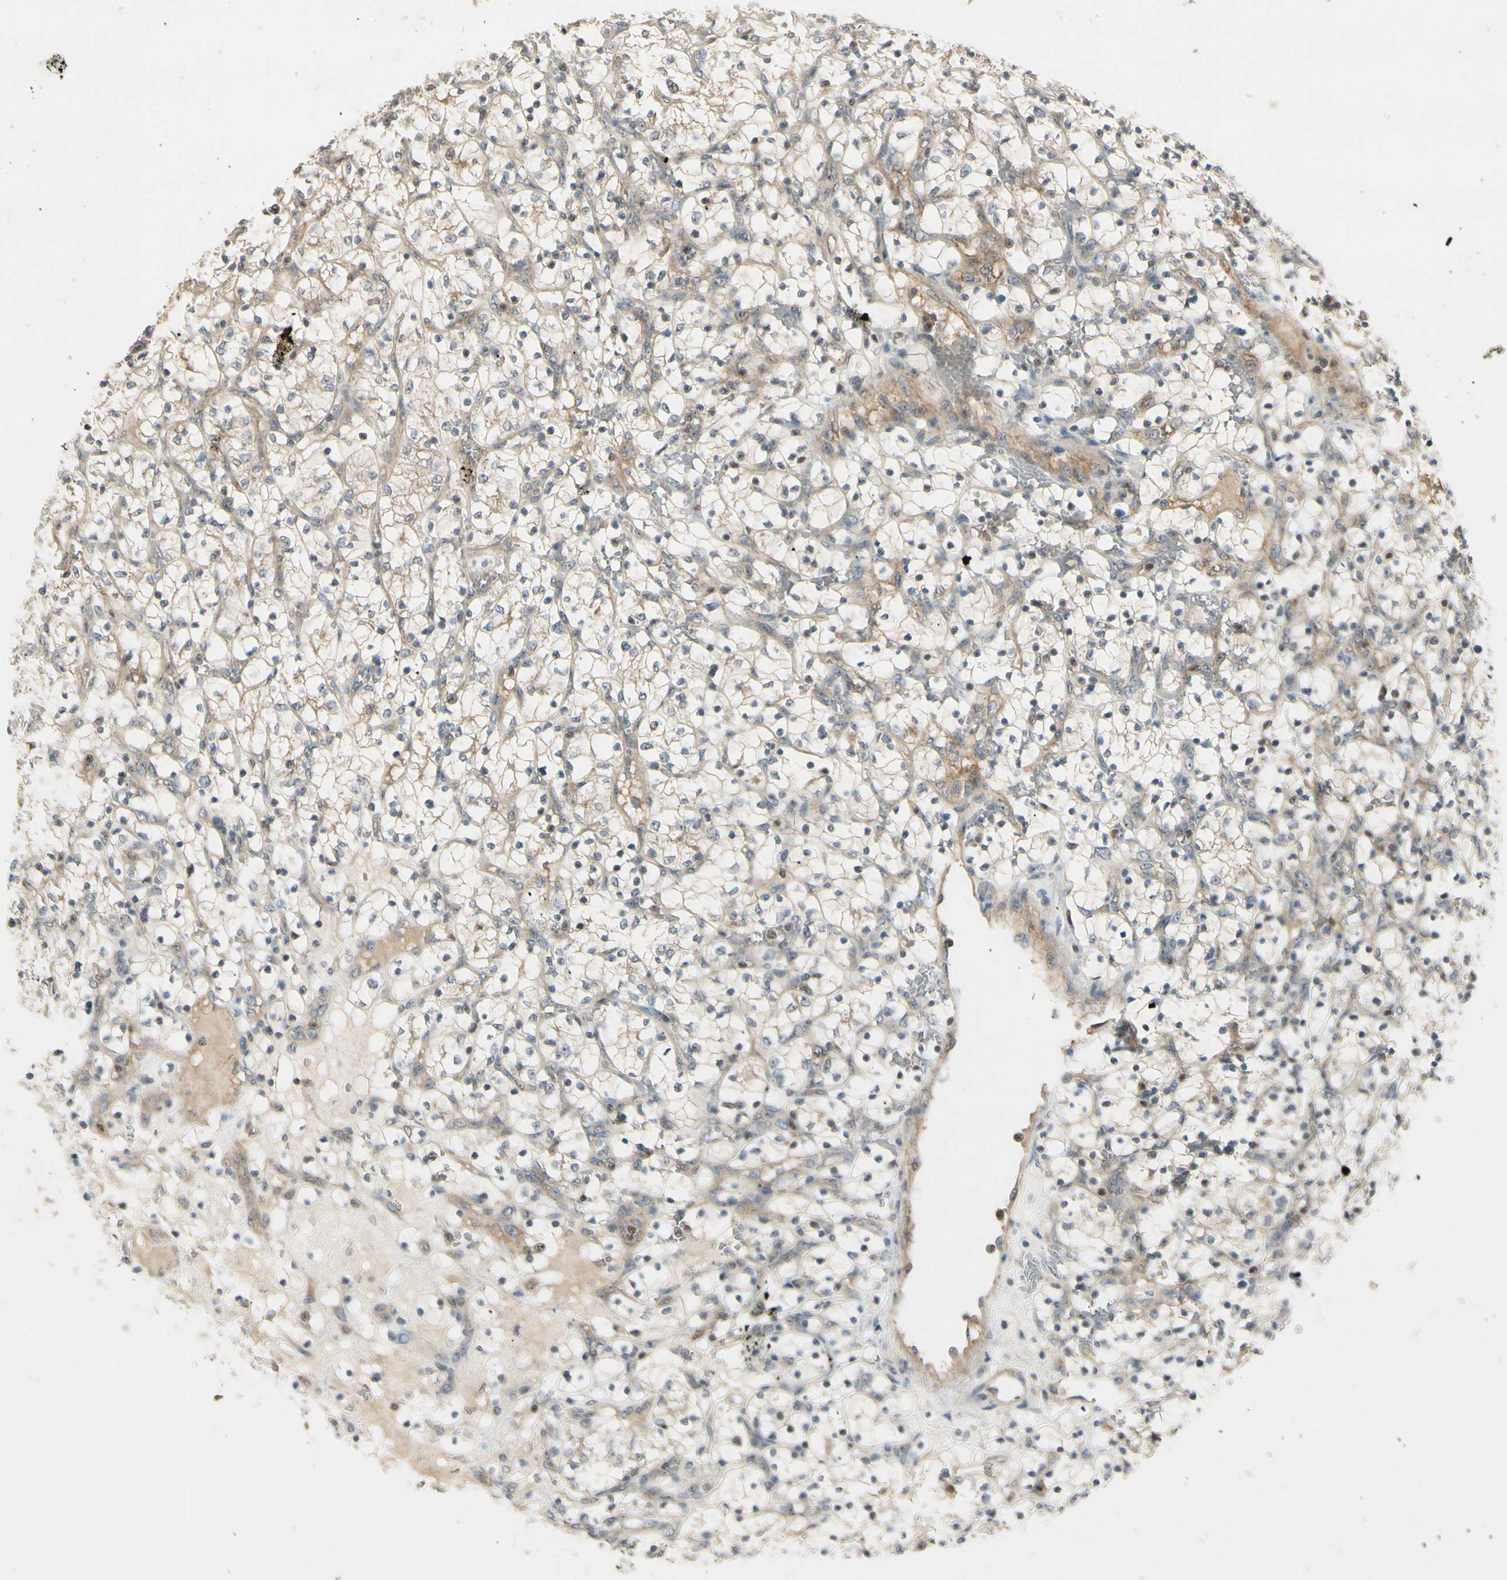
{"staining": {"intensity": "weak", "quantity": ">75%", "location": "cytoplasmic/membranous"}, "tissue": "renal cancer", "cell_type": "Tumor cells", "image_type": "cancer", "snomed": [{"axis": "morphology", "description": "Adenocarcinoma, NOS"}, {"axis": "topography", "description": "Kidney"}], "caption": "A micrograph showing weak cytoplasmic/membranous expression in approximately >75% of tumor cells in renal adenocarcinoma, as visualized by brown immunohistochemical staining.", "gene": "NFYA", "patient": {"sex": "female", "age": 69}}